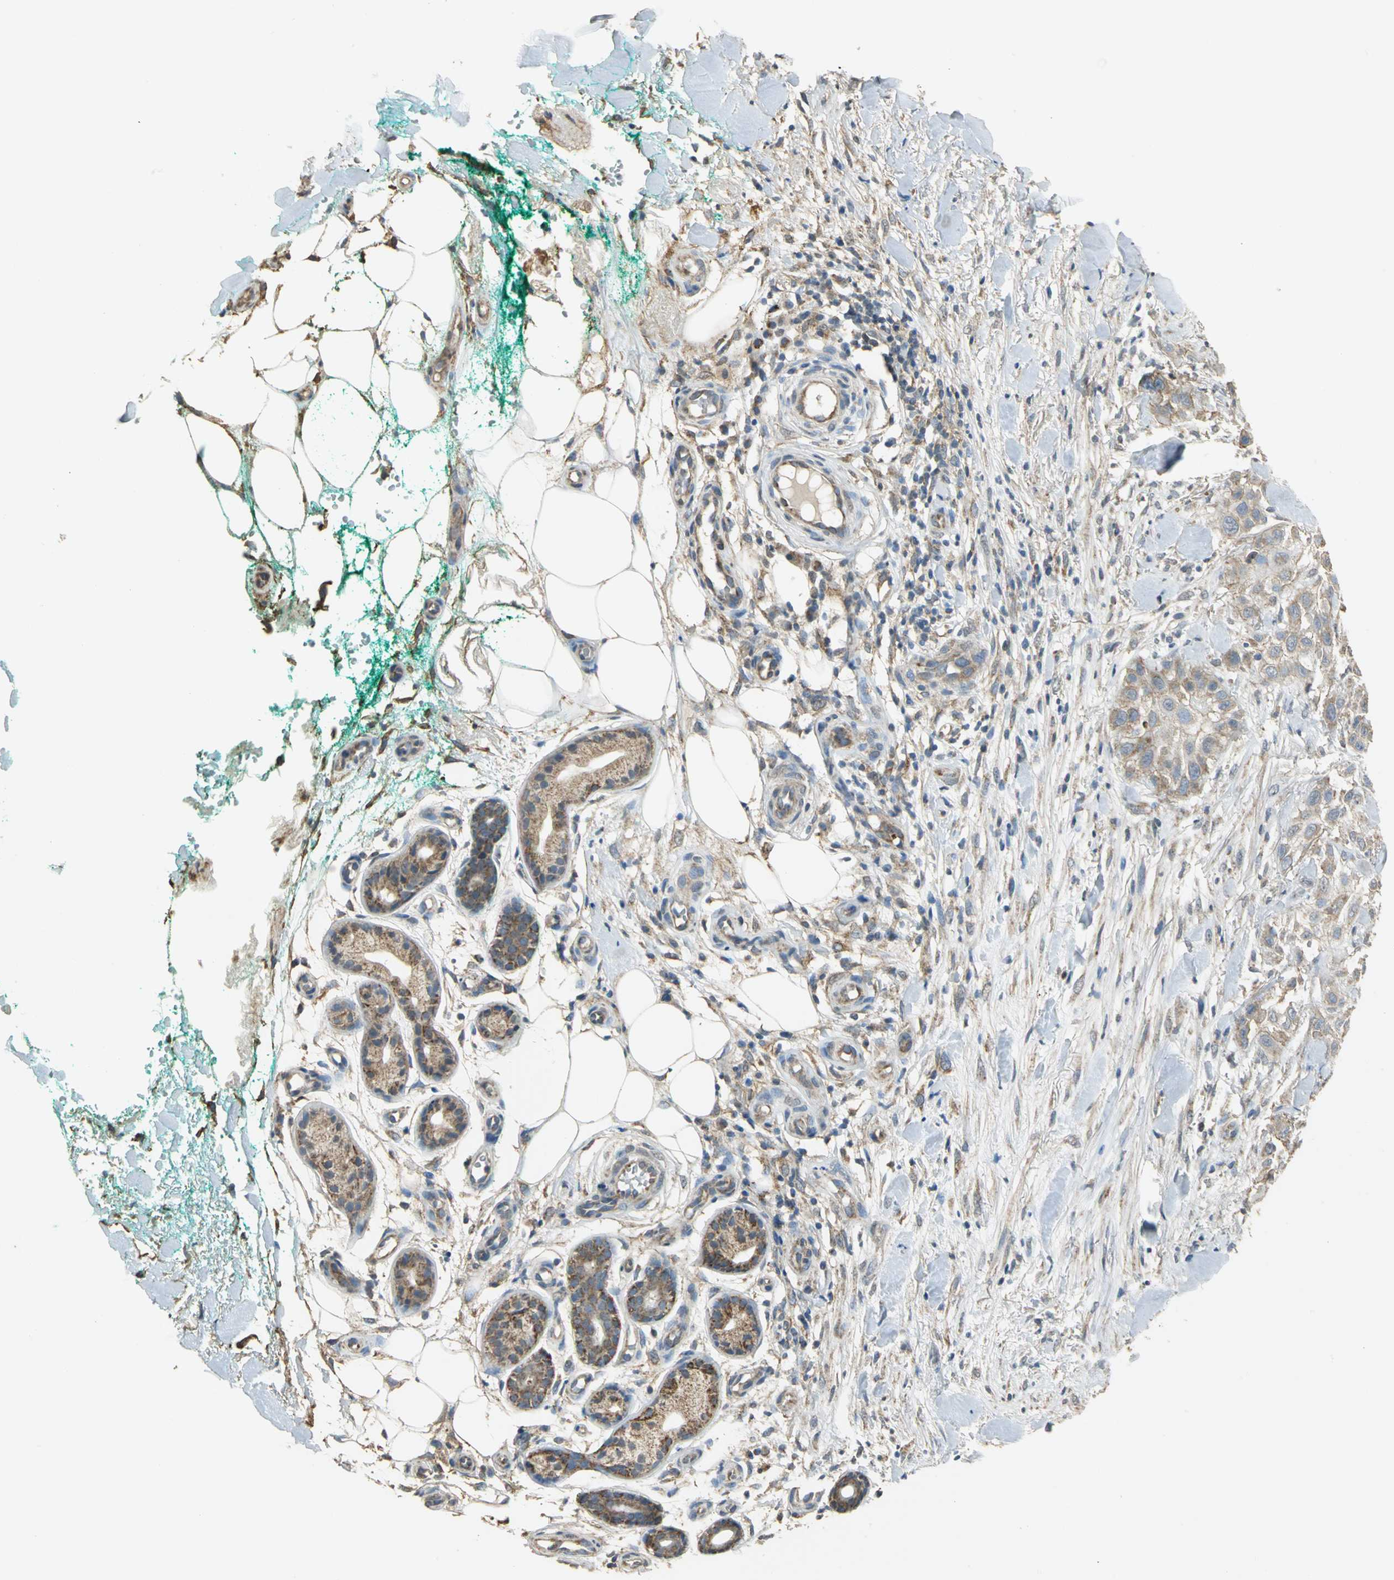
{"staining": {"intensity": "weak", "quantity": ">75%", "location": "cytoplasmic/membranous"}, "tissue": "skin cancer", "cell_type": "Tumor cells", "image_type": "cancer", "snomed": [{"axis": "morphology", "description": "Squamous cell carcinoma, NOS"}, {"axis": "topography", "description": "Skin"}], "caption": "This histopathology image exhibits skin cancer (squamous cell carcinoma) stained with IHC to label a protein in brown. The cytoplasmic/membranous of tumor cells show weak positivity for the protein. Nuclei are counter-stained blue.", "gene": "NDUFB5", "patient": {"sex": "female", "age": 42}}